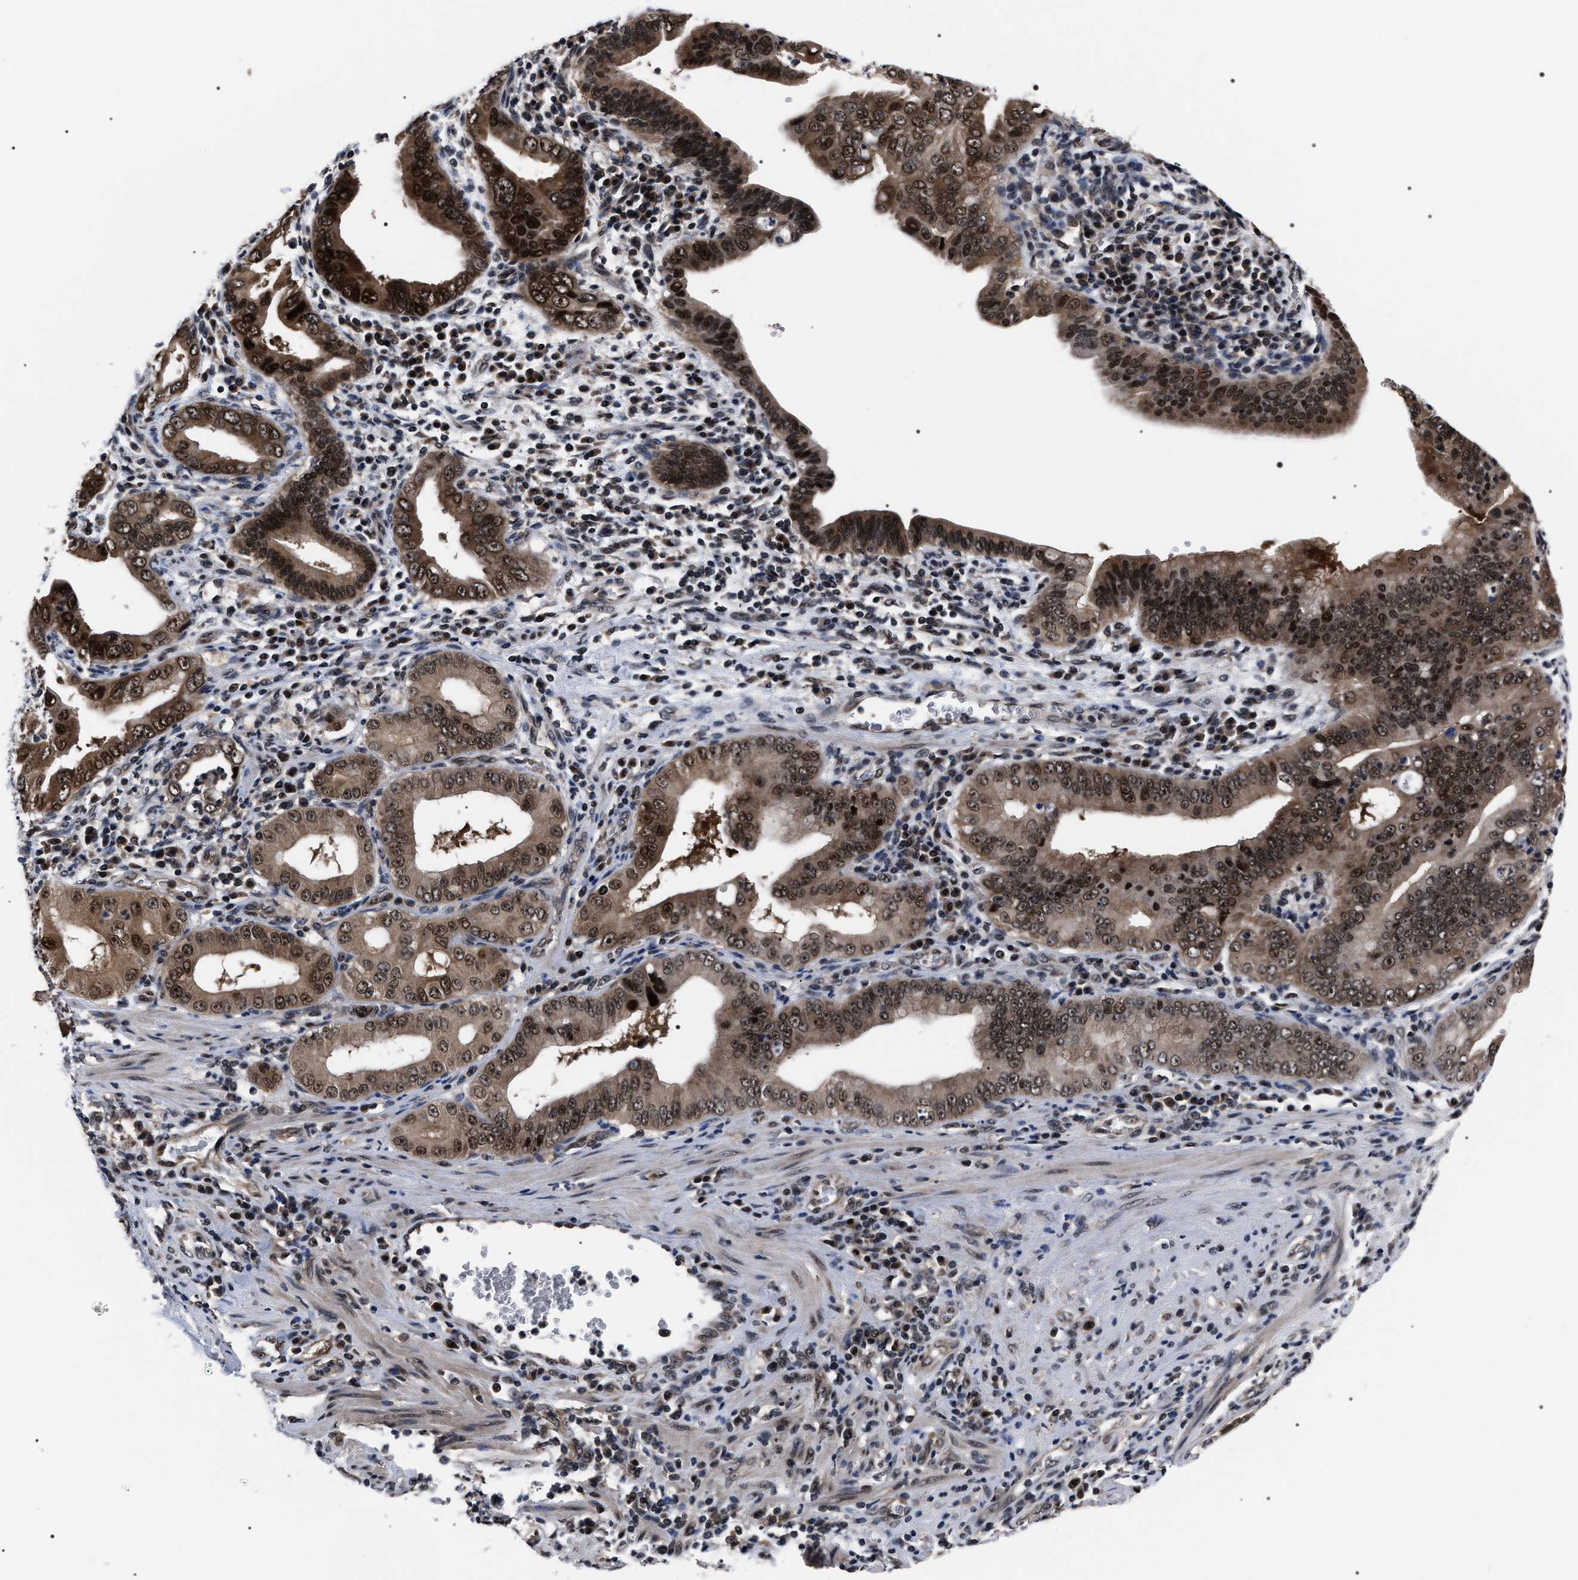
{"staining": {"intensity": "strong", "quantity": ">75%", "location": "cytoplasmic/membranous,nuclear"}, "tissue": "pancreatic cancer", "cell_type": "Tumor cells", "image_type": "cancer", "snomed": [{"axis": "morphology", "description": "Normal tissue, NOS"}, {"axis": "topography", "description": "Lymph node"}], "caption": "A brown stain labels strong cytoplasmic/membranous and nuclear positivity of a protein in pancreatic cancer tumor cells. The staining was performed using DAB, with brown indicating positive protein expression. Nuclei are stained blue with hematoxylin.", "gene": "CSNK2A1", "patient": {"sex": "male", "age": 50}}